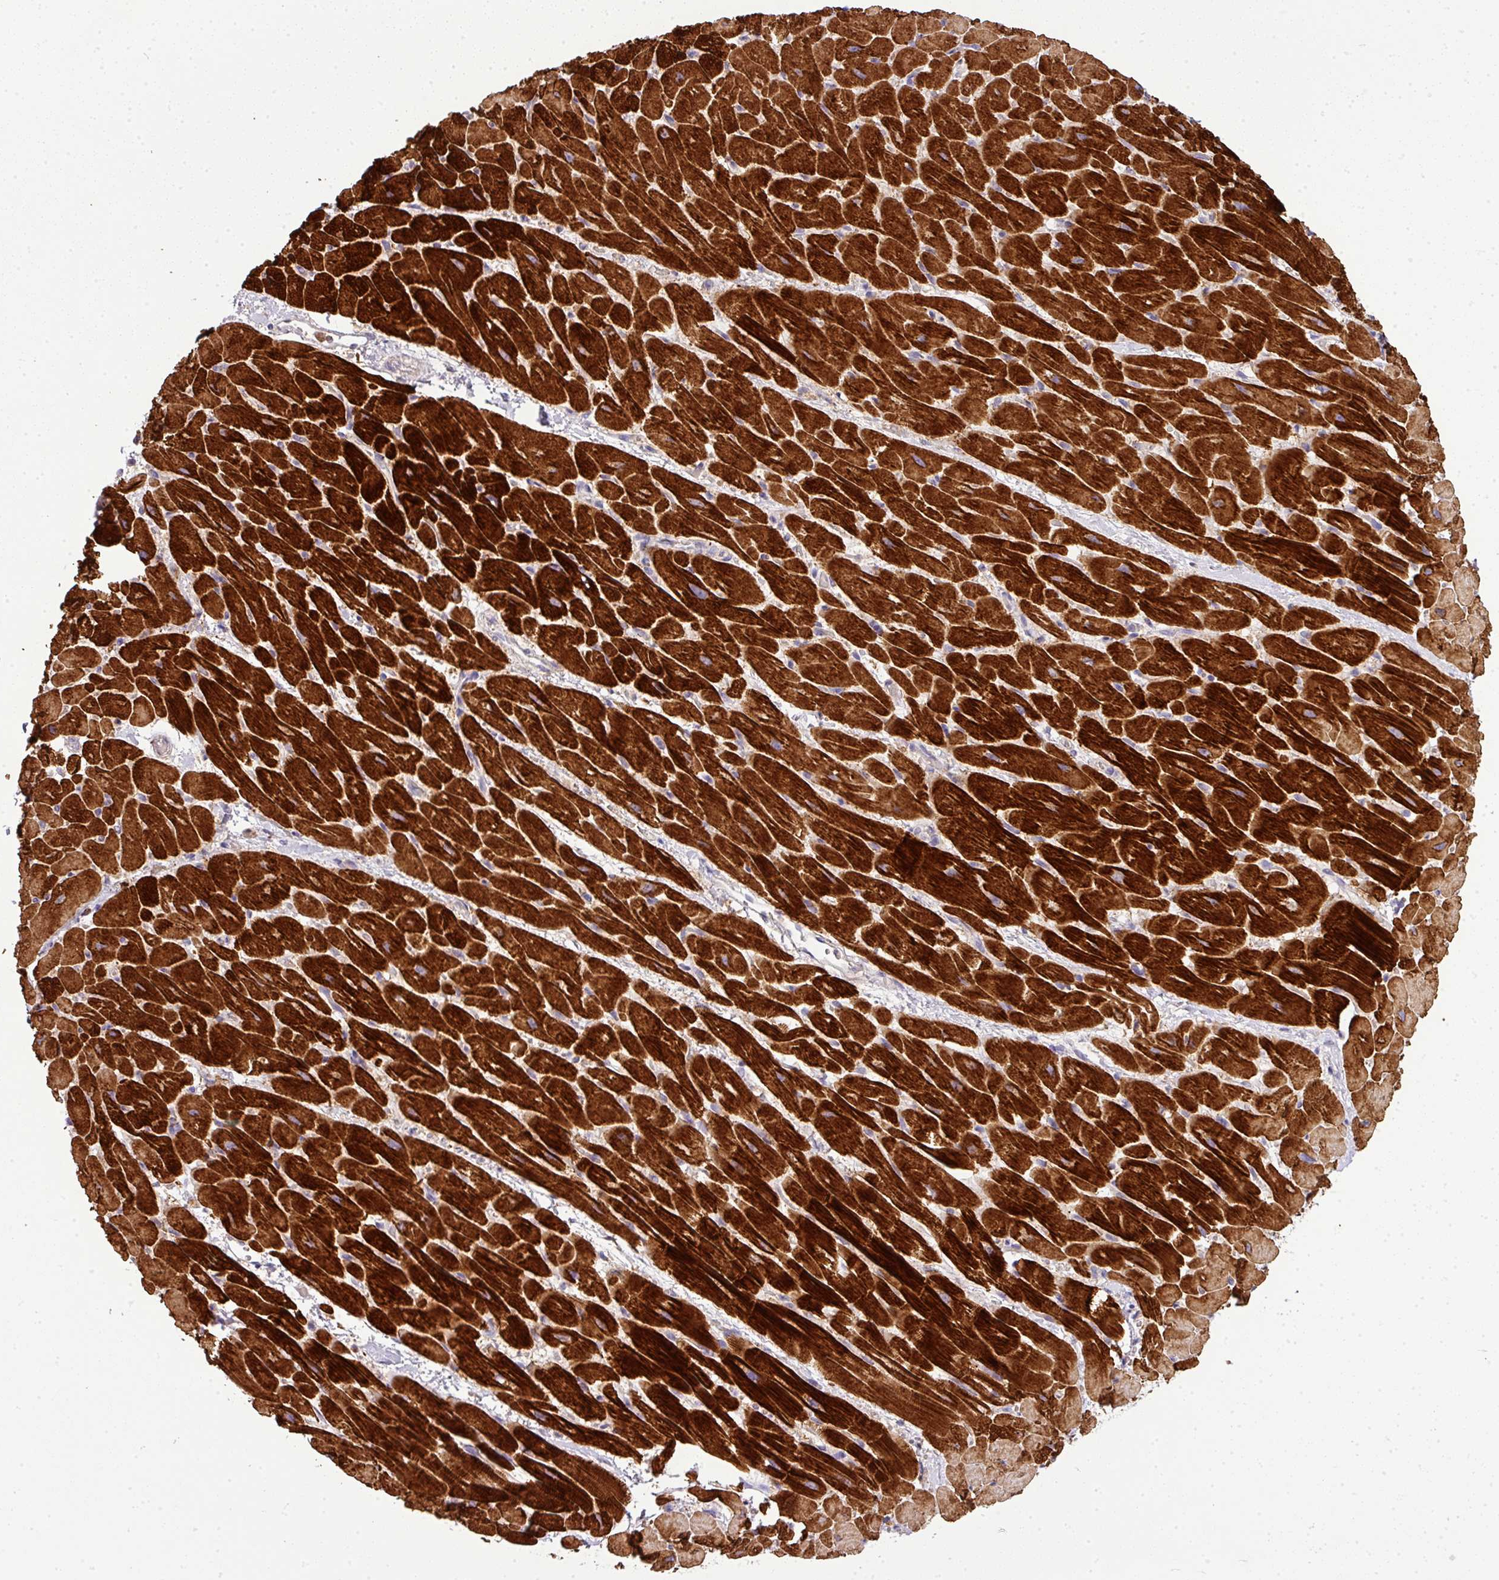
{"staining": {"intensity": "strong", "quantity": ">75%", "location": "cytoplasmic/membranous"}, "tissue": "heart muscle", "cell_type": "Cardiomyocytes", "image_type": "normal", "snomed": [{"axis": "morphology", "description": "Normal tissue, NOS"}, {"axis": "topography", "description": "Heart"}], "caption": "Protein staining displays strong cytoplasmic/membranous positivity in approximately >75% of cardiomyocytes in unremarkable heart muscle. (IHC, brightfield microscopy, high magnification).", "gene": "CAB39L", "patient": {"sex": "male", "age": 37}}